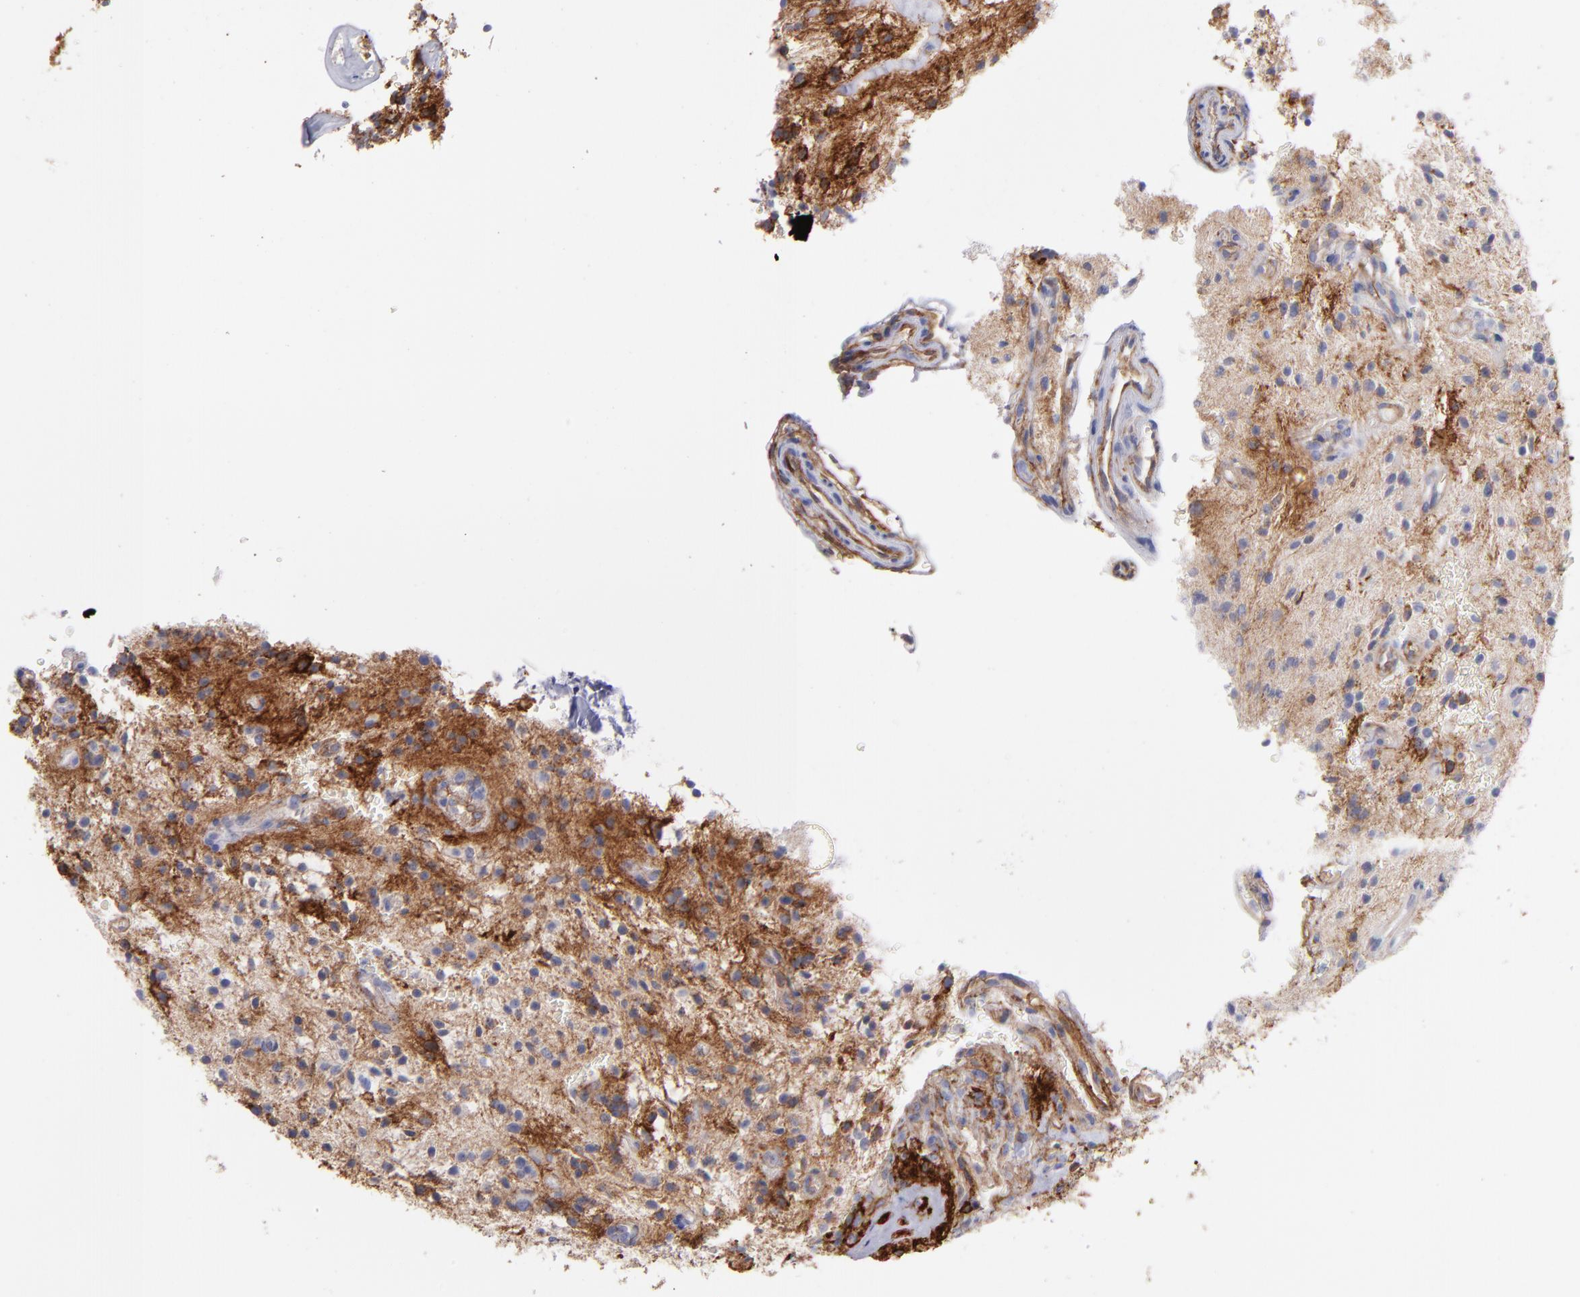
{"staining": {"intensity": "strong", "quantity": ">75%", "location": "cytoplasmic/membranous"}, "tissue": "glioma", "cell_type": "Tumor cells", "image_type": "cancer", "snomed": [{"axis": "morphology", "description": "Glioma, malignant, NOS"}, {"axis": "topography", "description": "Cerebellum"}], "caption": "Immunohistochemical staining of glioma (malignant) exhibits high levels of strong cytoplasmic/membranous positivity in about >75% of tumor cells. (Stains: DAB (3,3'-diaminobenzidine) in brown, nuclei in blue, Microscopy: brightfield microscopy at high magnification).", "gene": "AHNAK2", "patient": {"sex": "female", "age": 10}}